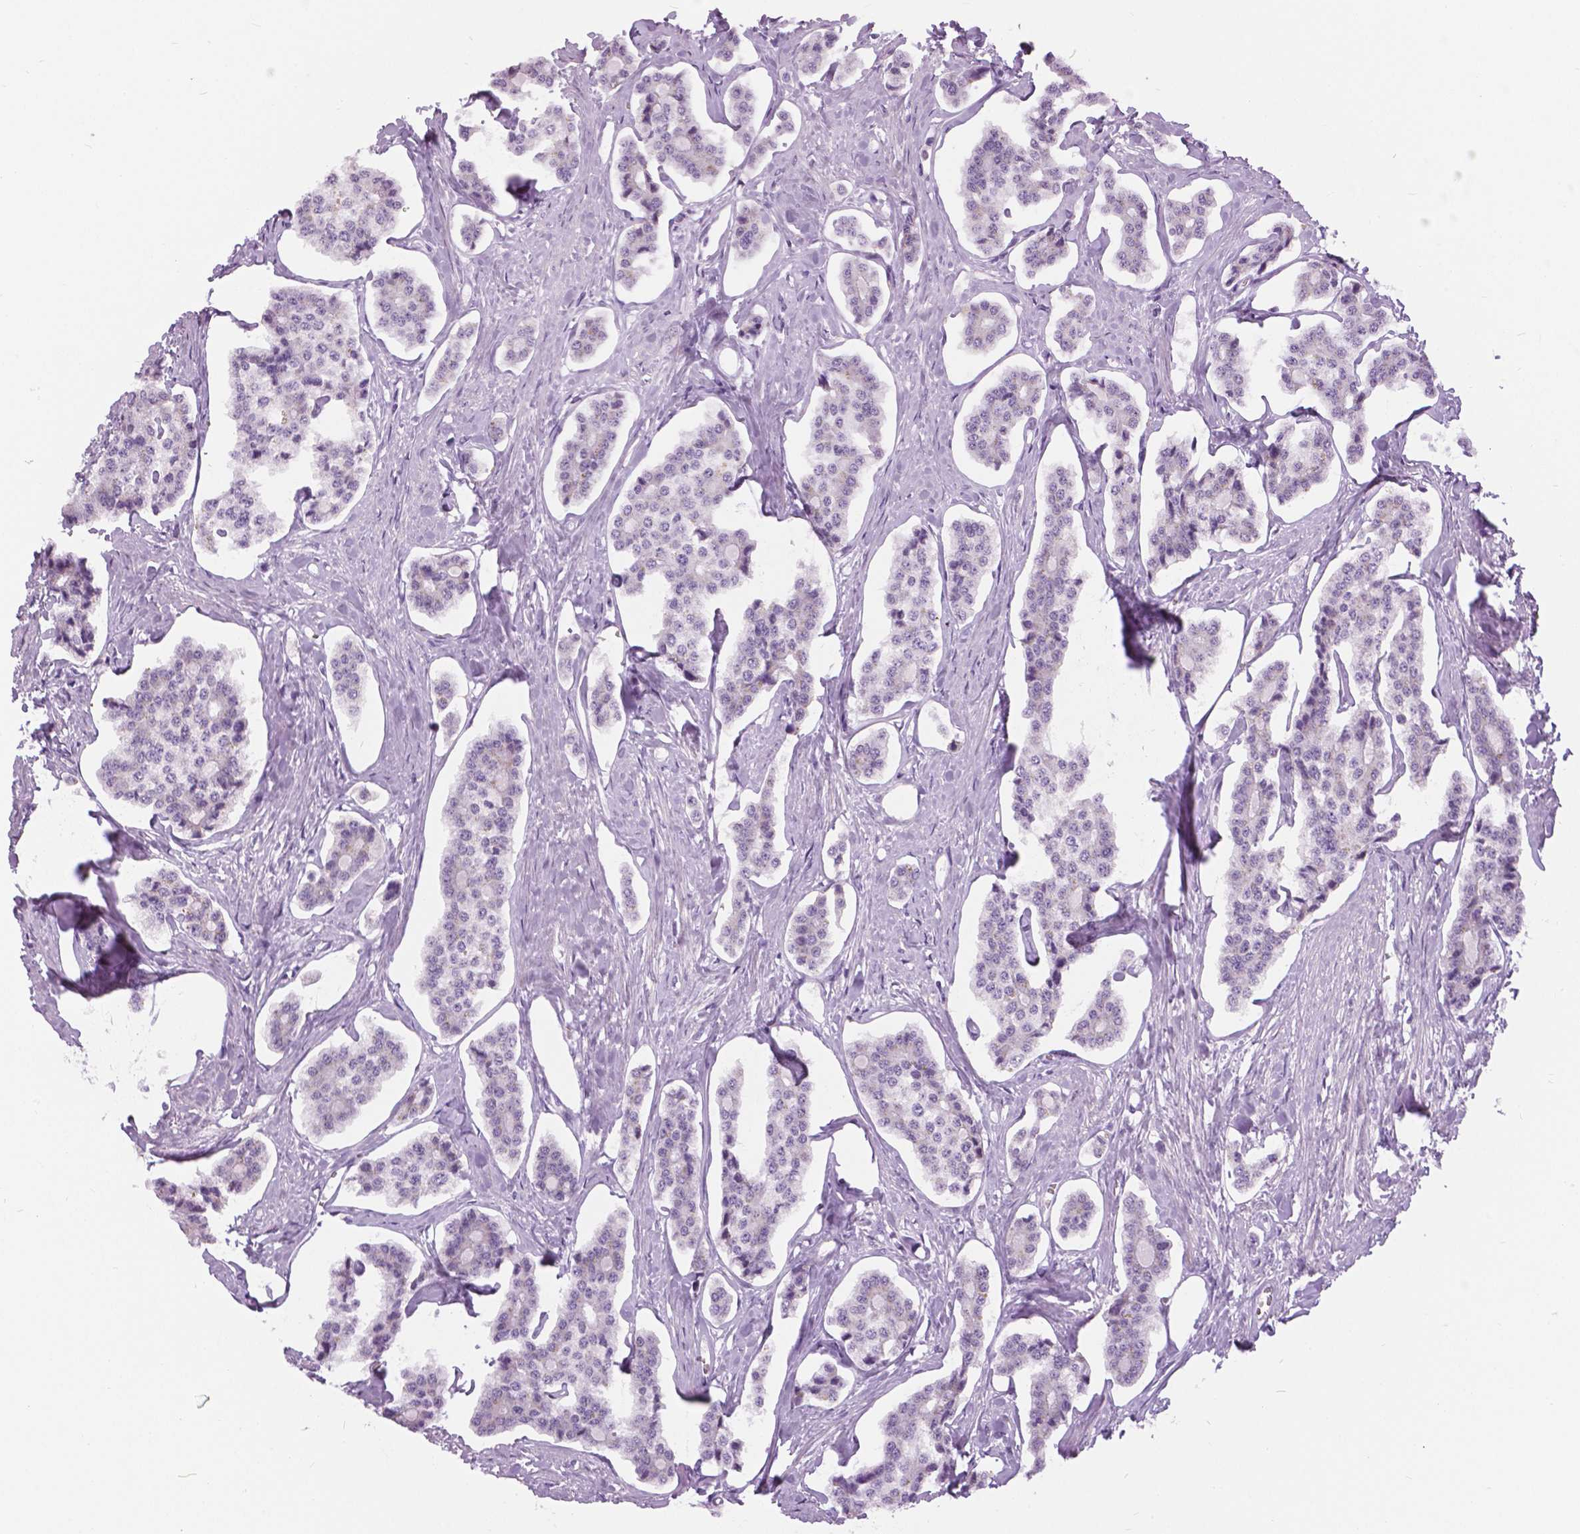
{"staining": {"intensity": "negative", "quantity": "none", "location": "none"}, "tissue": "carcinoid", "cell_type": "Tumor cells", "image_type": "cancer", "snomed": [{"axis": "morphology", "description": "Carcinoid, malignant, NOS"}, {"axis": "topography", "description": "Small intestine"}], "caption": "This is an immunohistochemistry micrograph of human carcinoid. There is no positivity in tumor cells.", "gene": "MYOM1", "patient": {"sex": "female", "age": 65}}